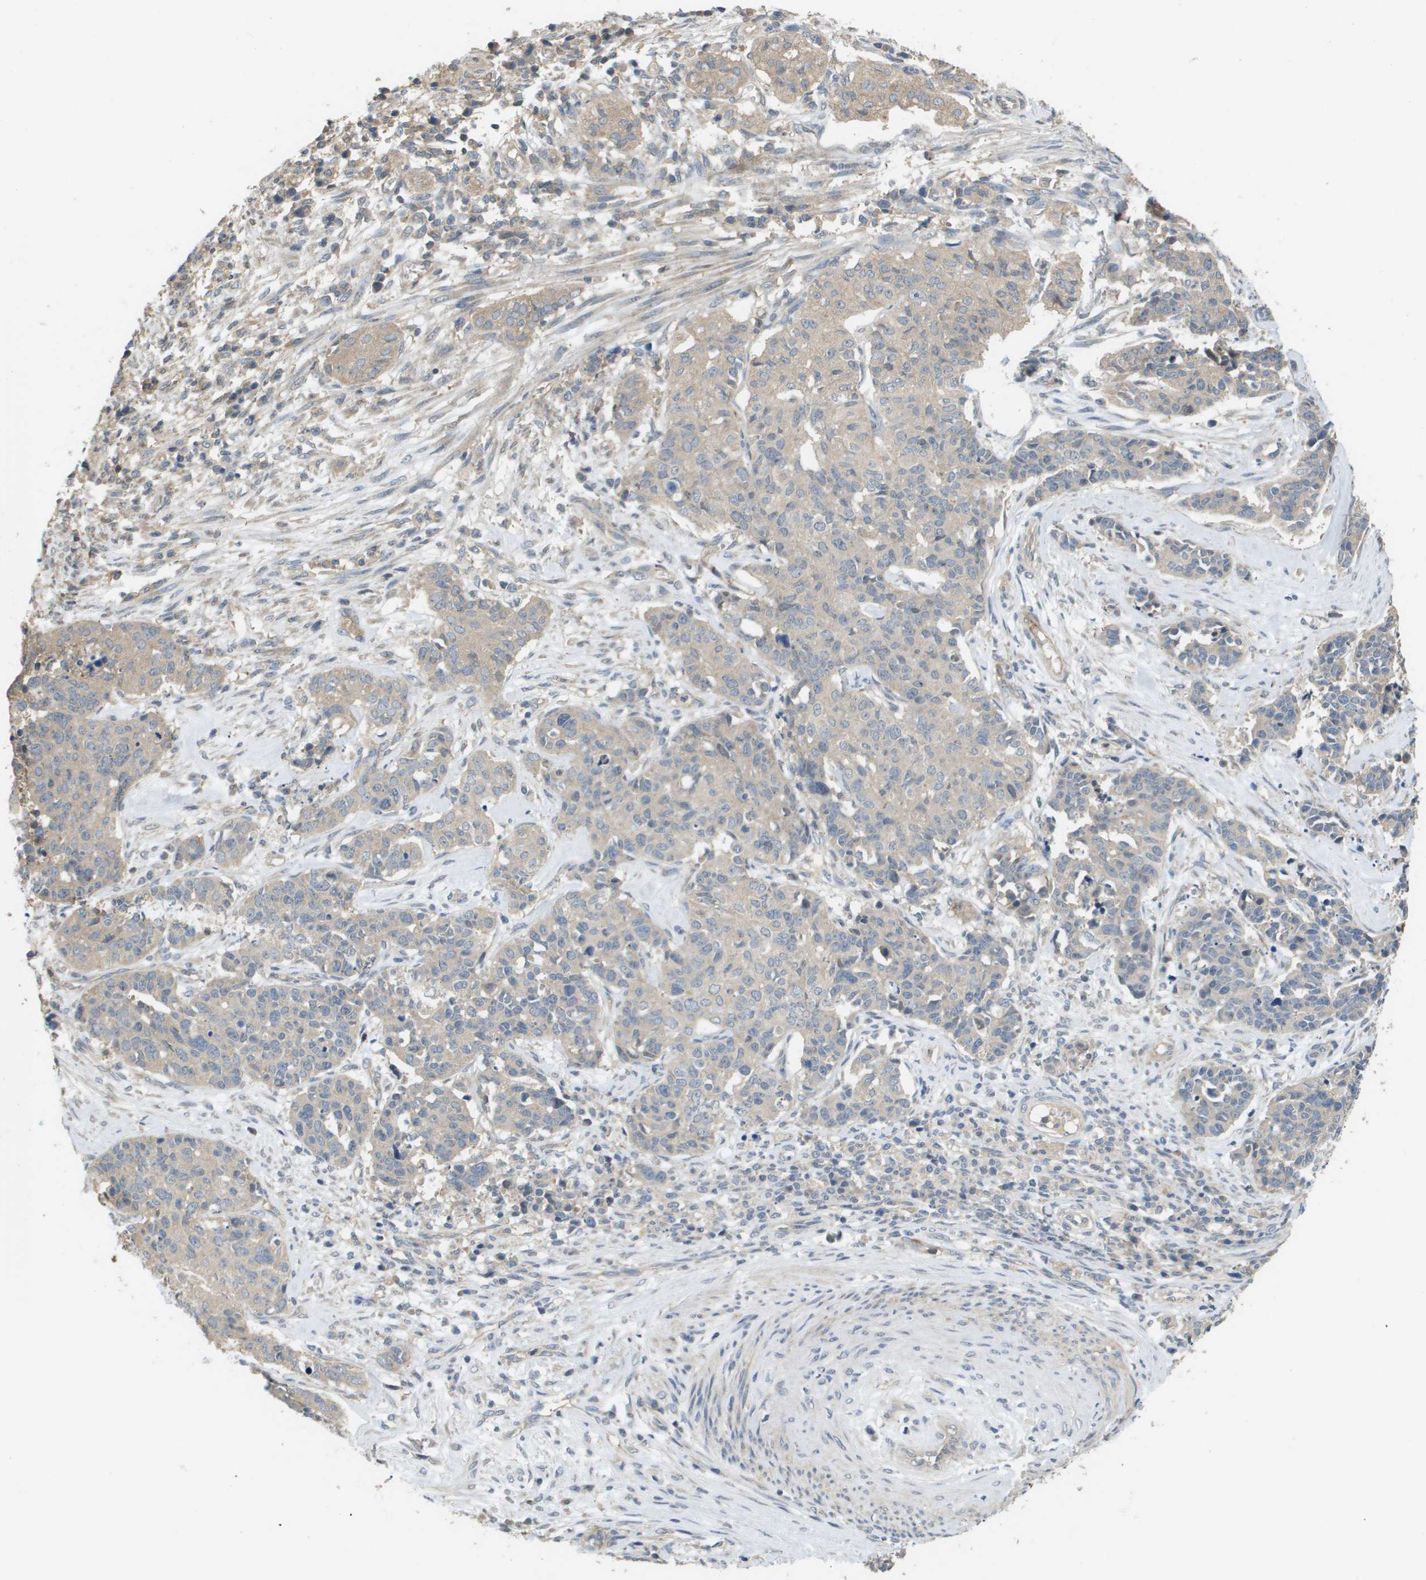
{"staining": {"intensity": "weak", "quantity": "<25%", "location": "cytoplasmic/membranous"}, "tissue": "cervical cancer", "cell_type": "Tumor cells", "image_type": "cancer", "snomed": [{"axis": "morphology", "description": "Squamous cell carcinoma, NOS"}, {"axis": "topography", "description": "Cervix"}], "caption": "There is no significant staining in tumor cells of squamous cell carcinoma (cervical).", "gene": "KRT23", "patient": {"sex": "female", "age": 35}}